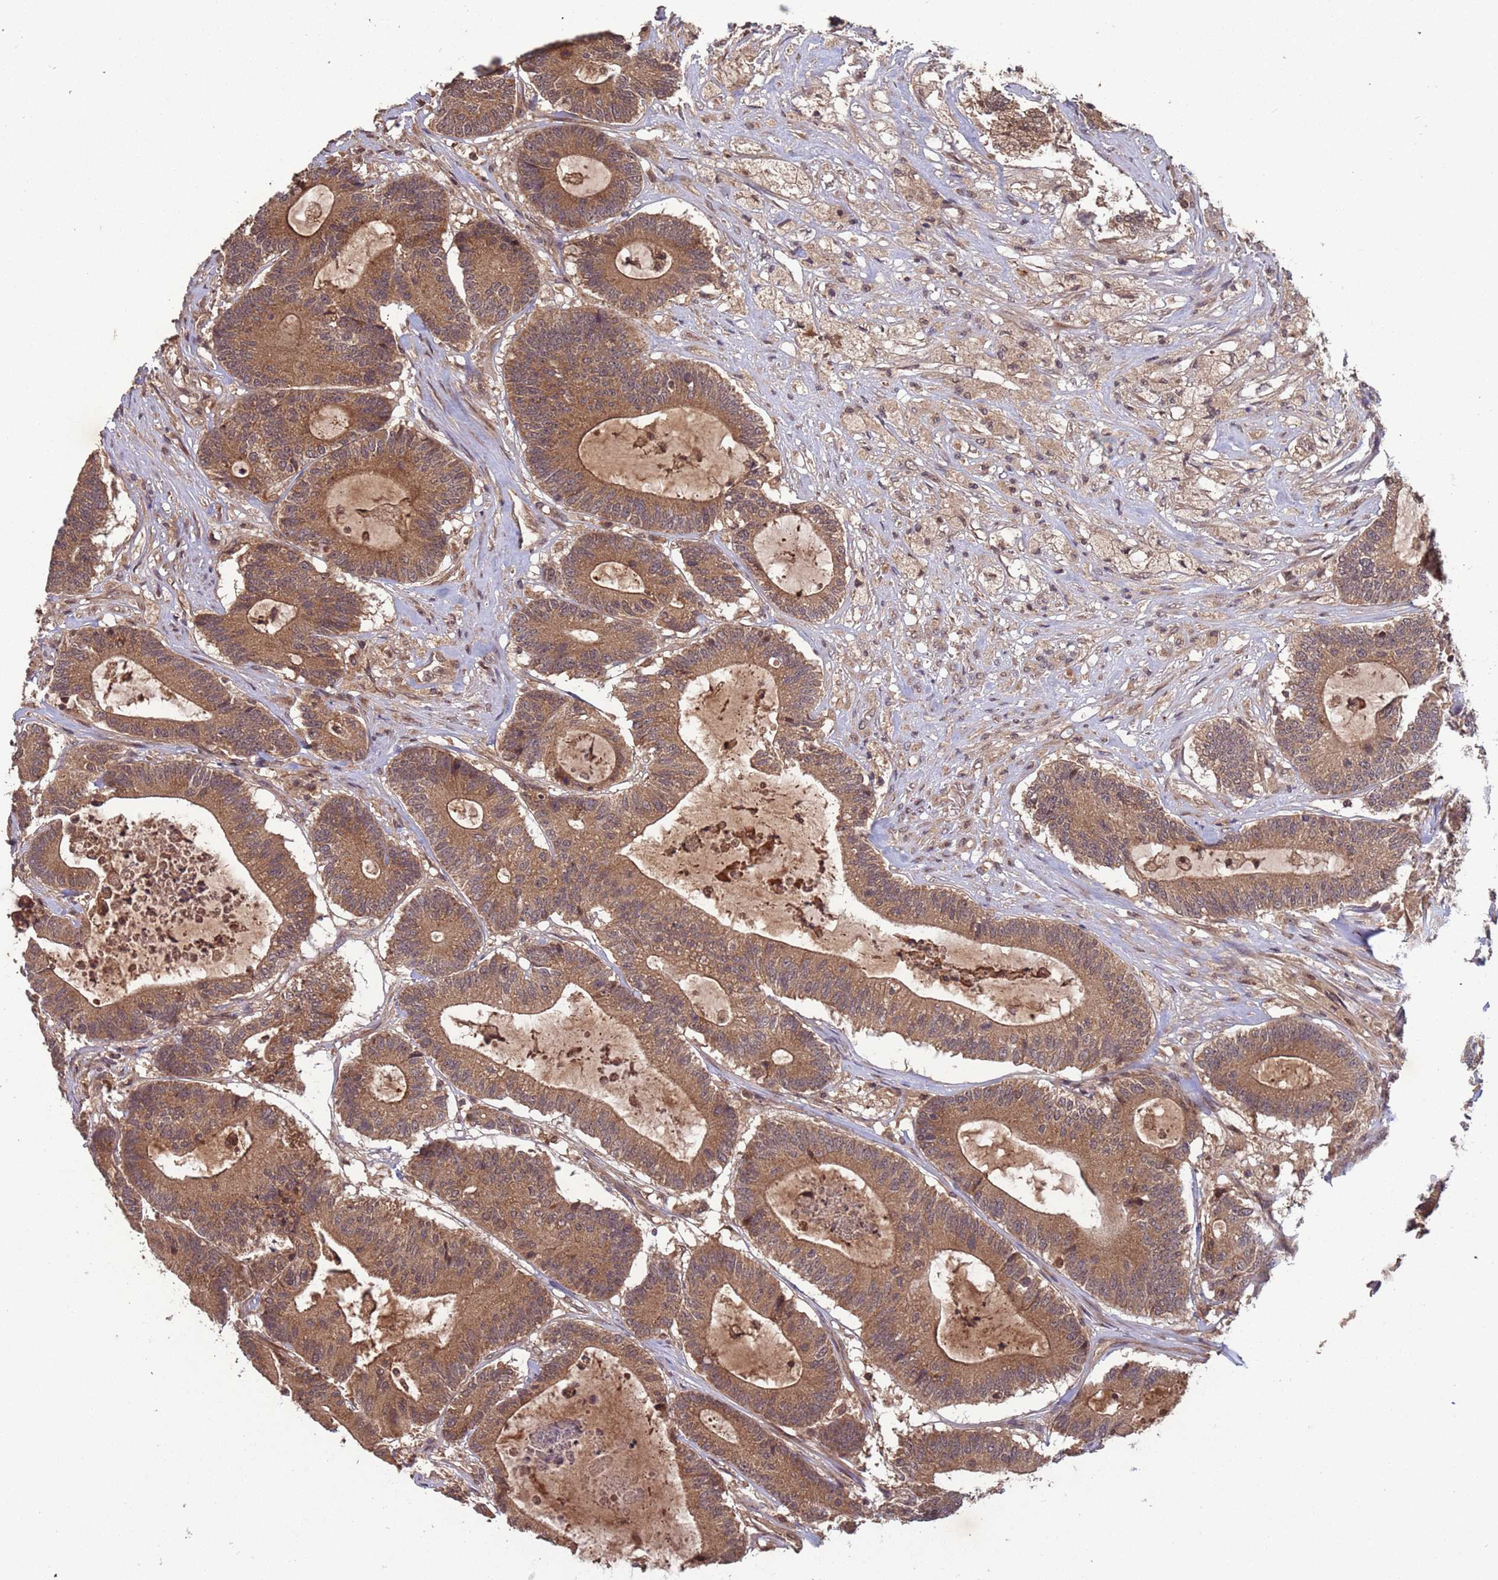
{"staining": {"intensity": "moderate", "quantity": ">75%", "location": "cytoplasmic/membranous"}, "tissue": "colorectal cancer", "cell_type": "Tumor cells", "image_type": "cancer", "snomed": [{"axis": "morphology", "description": "Adenocarcinoma, NOS"}, {"axis": "topography", "description": "Colon"}], "caption": "A brown stain highlights moderate cytoplasmic/membranous expression of a protein in colorectal cancer tumor cells. The protein of interest is shown in brown color, while the nuclei are stained blue.", "gene": "ERI1", "patient": {"sex": "female", "age": 84}}